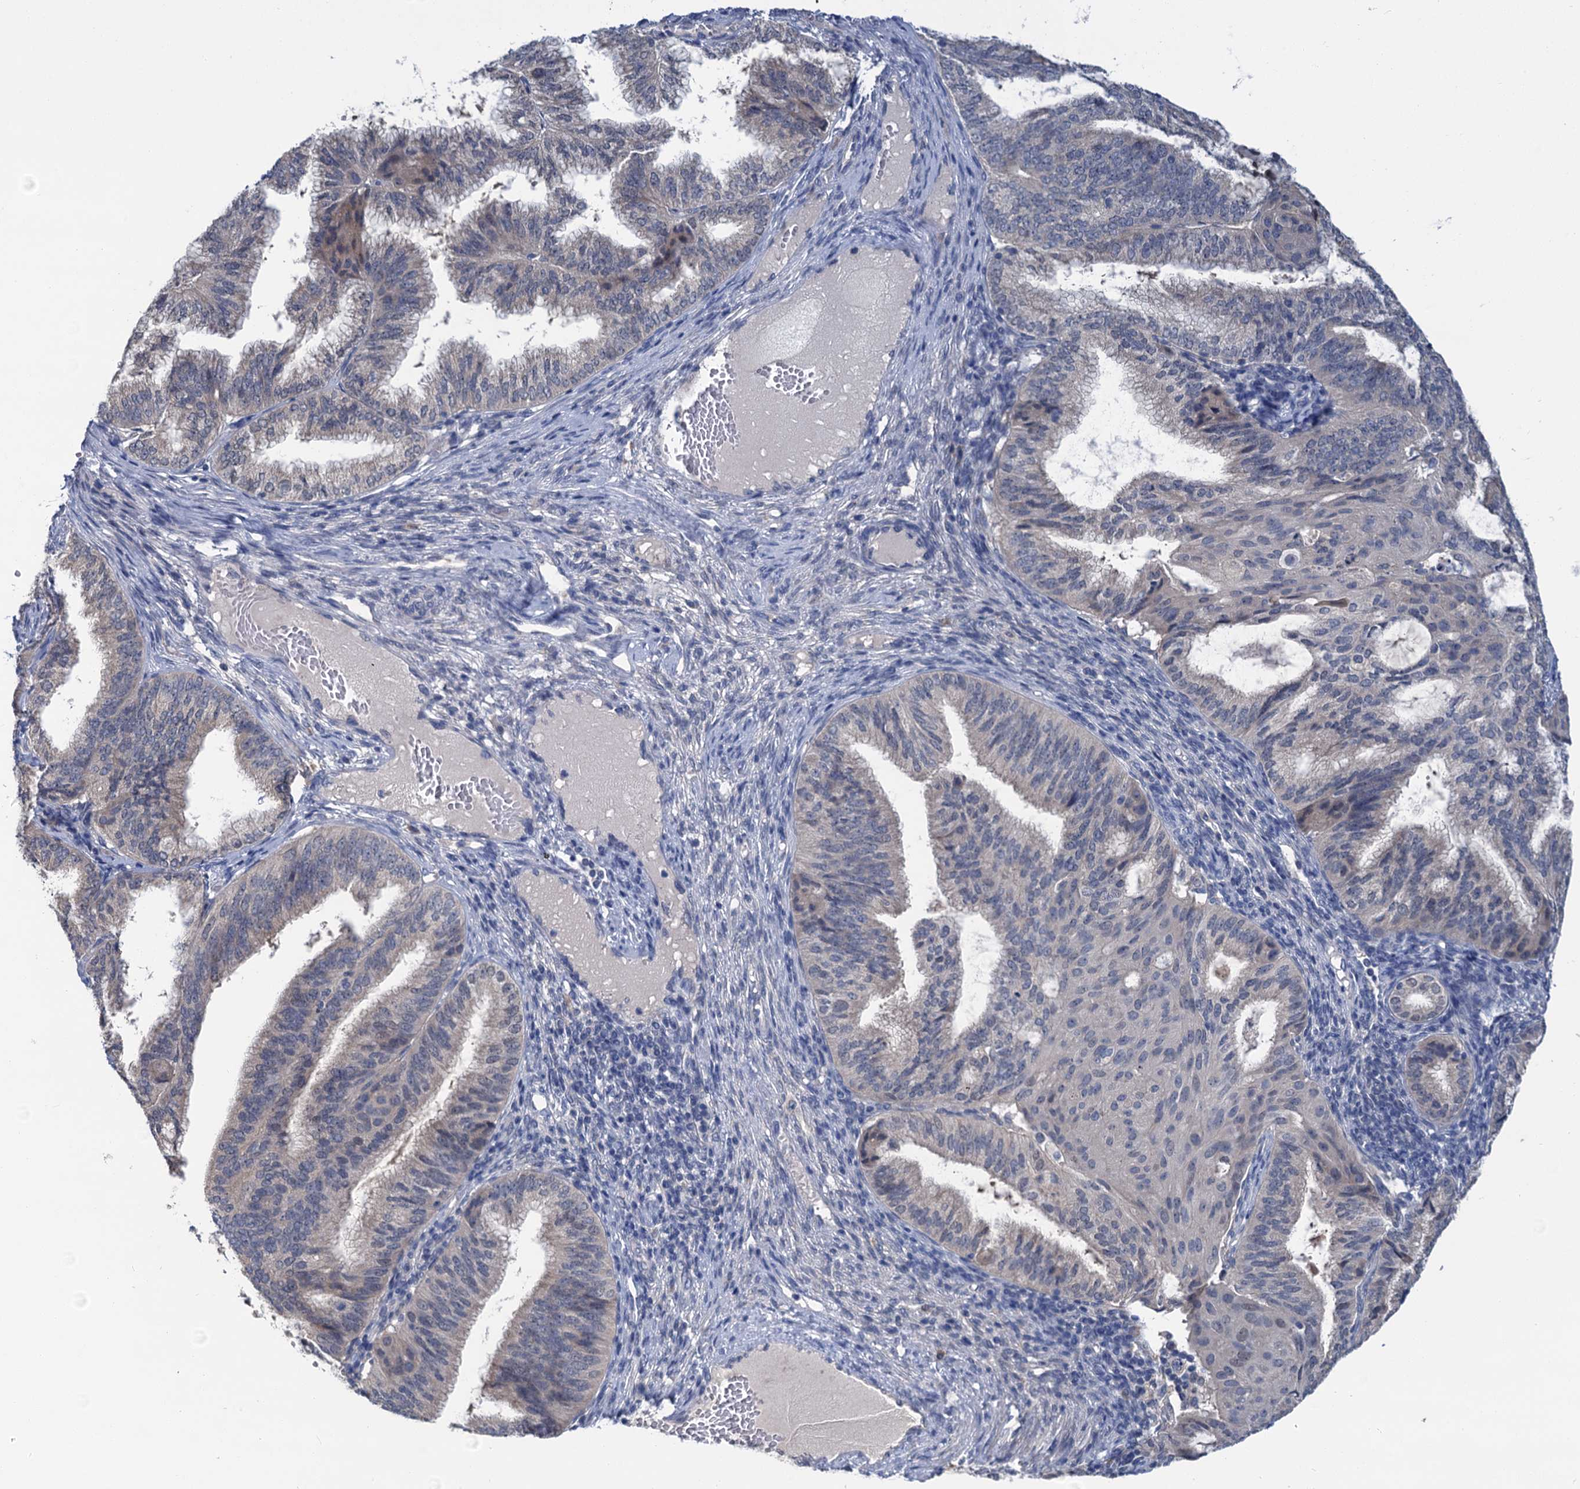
{"staining": {"intensity": "negative", "quantity": "none", "location": "none"}, "tissue": "endometrial cancer", "cell_type": "Tumor cells", "image_type": "cancer", "snomed": [{"axis": "morphology", "description": "Adenocarcinoma, NOS"}, {"axis": "topography", "description": "Endometrium"}], "caption": "This is an immunohistochemistry image of human endometrial cancer (adenocarcinoma). There is no expression in tumor cells.", "gene": "ANKRD42", "patient": {"sex": "female", "age": 49}}